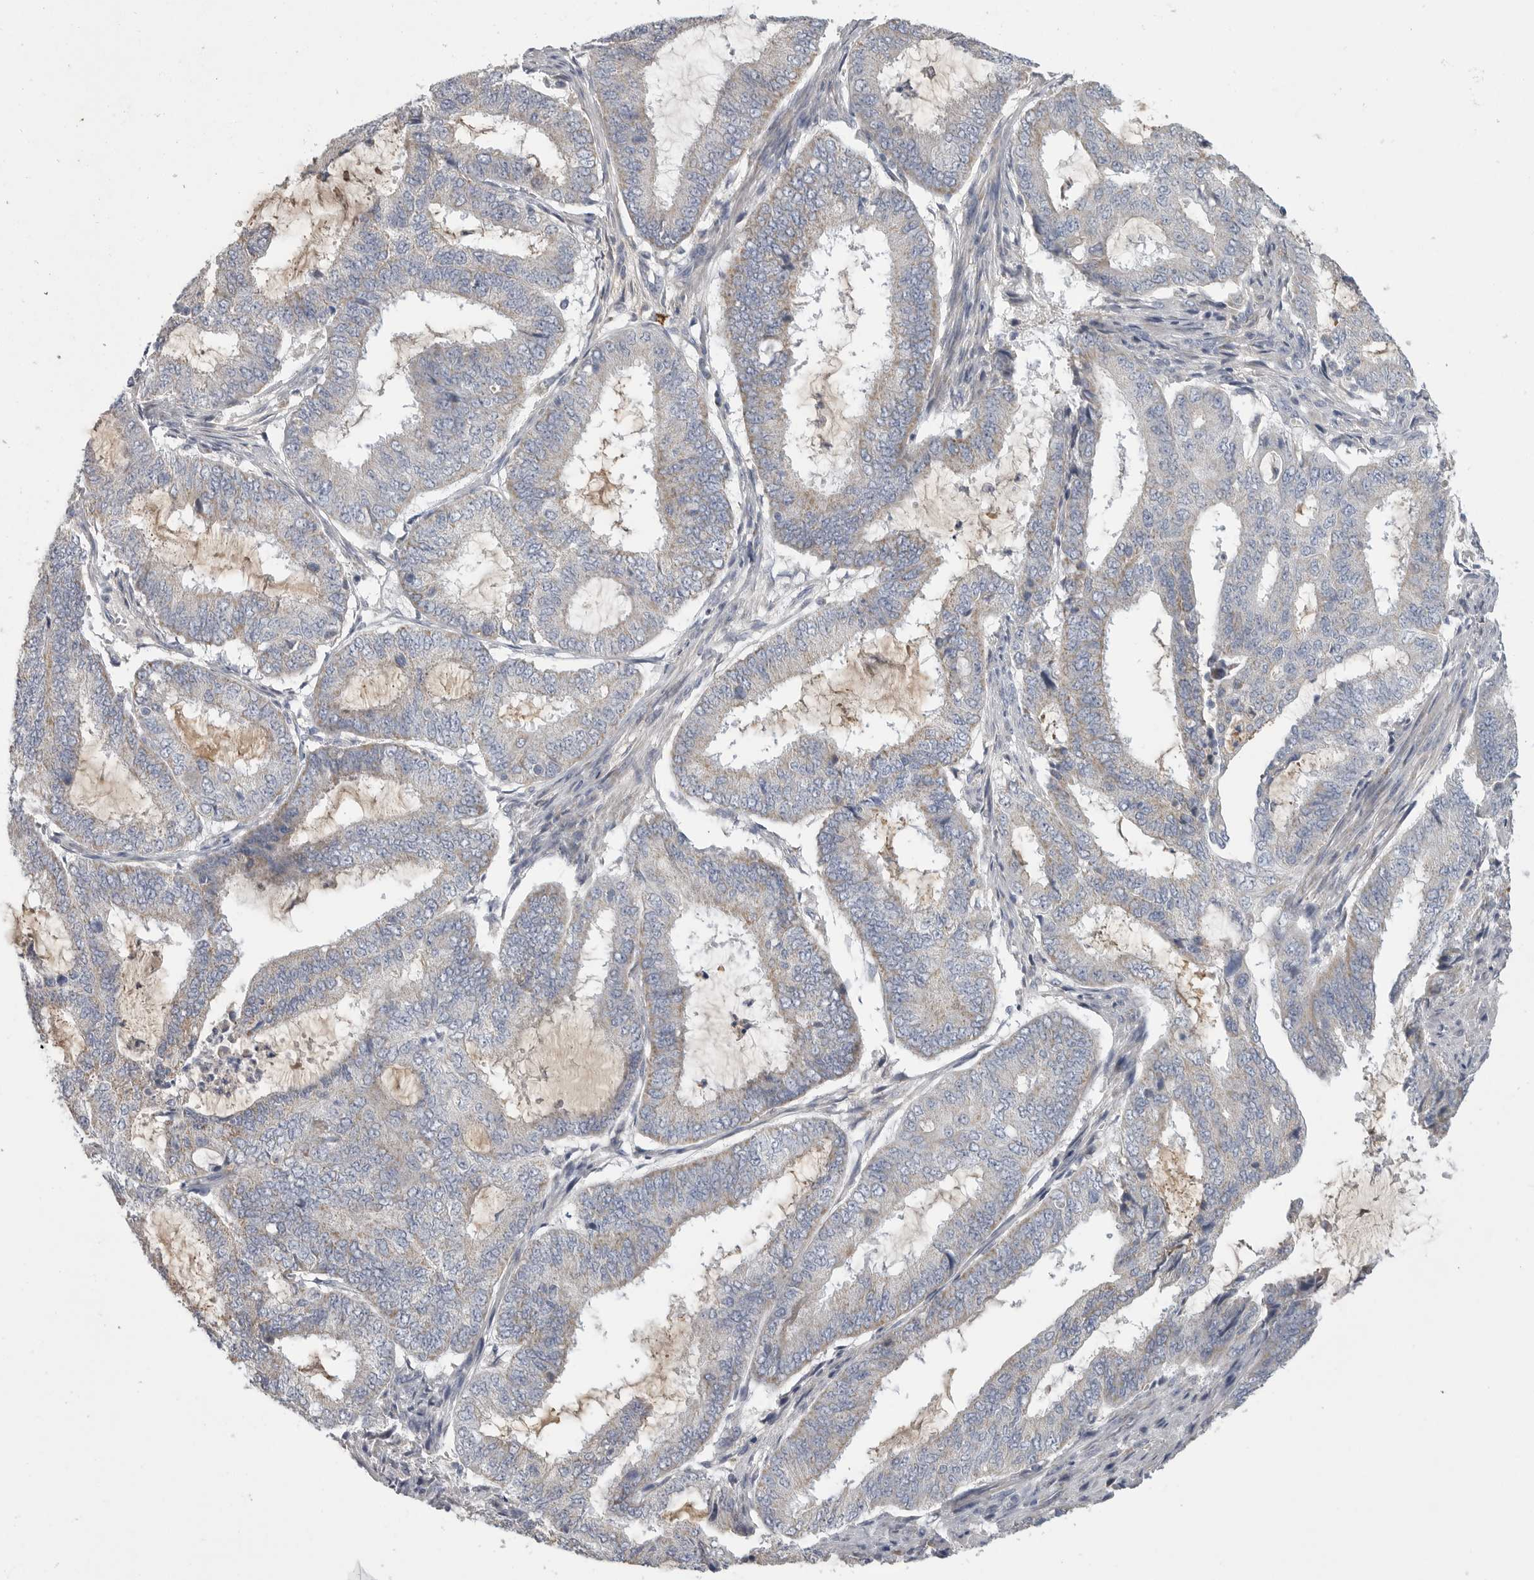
{"staining": {"intensity": "weak", "quantity": "<25%", "location": "cytoplasmic/membranous"}, "tissue": "endometrial cancer", "cell_type": "Tumor cells", "image_type": "cancer", "snomed": [{"axis": "morphology", "description": "Adenocarcinoma, NOS"}, {"axis": "topography", "description": "Endometrium"}], "caption": "Endometrial cancer was stained to show a protein in brown. There is no significant positivity in tumor cells. Brightfield microscopy of immunohistochemistry (IHC) stained with DAB (brown) and hematoxylin (blue), captured at high magnification.", "gene": "SDC3", "patient": {"sex": "female", "age": 51}}